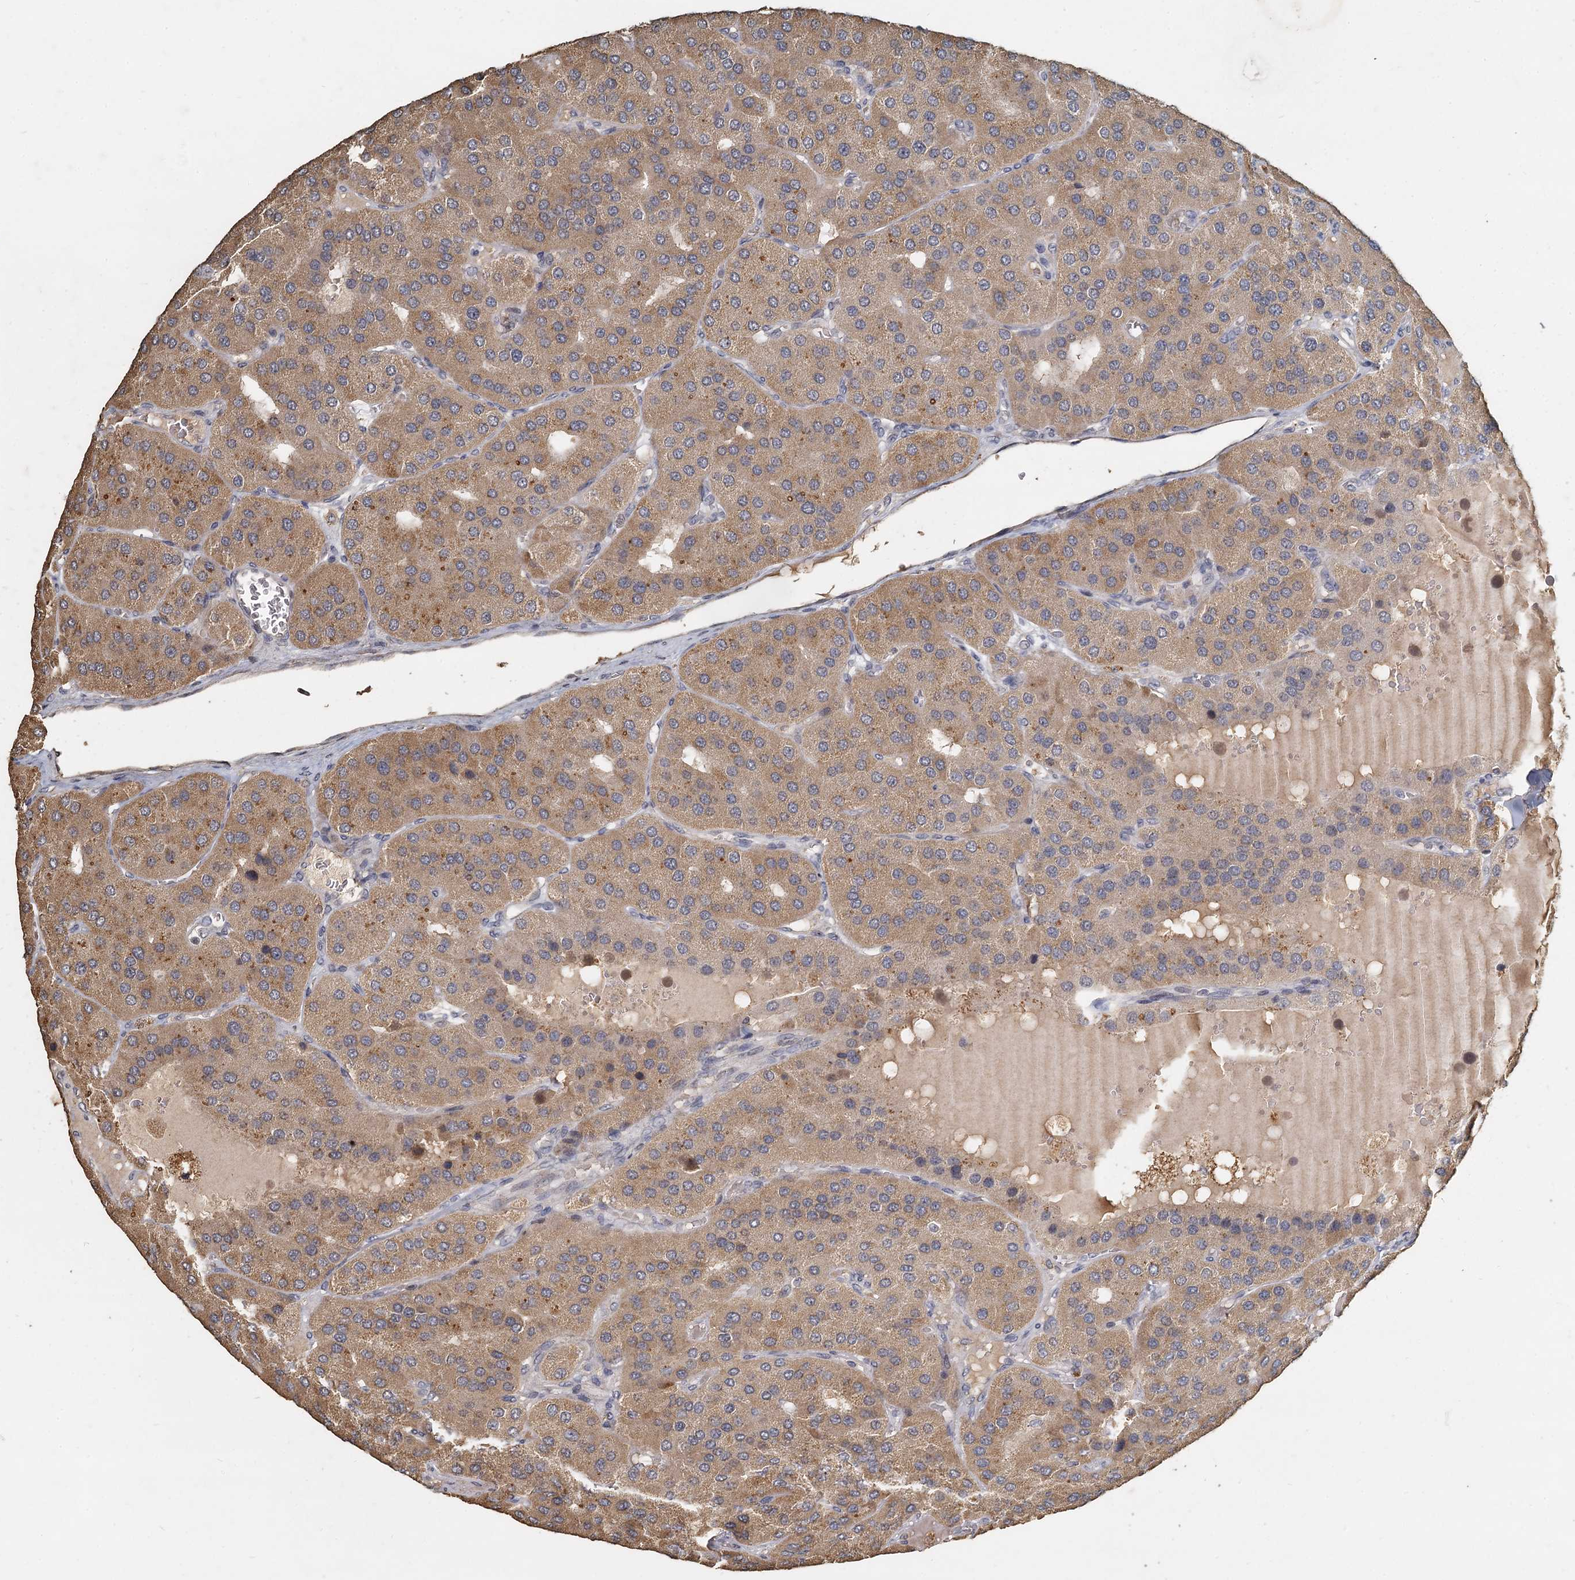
{"staining": {"intensity": "moderate", "quantity": ">75%", "location": "cytoplasmic/membranous"}, "tissue": "parathyroid gland", "cell_type": "Glandular cells", "image_type": "normal", "snomed": [{"axis": "morphology", "description": "Normal tissue, NOS"}, {"axis": "morphology", "description": "Adenoma, NOS"}, {"axis": "topography", "description": "Parathyroid gland"}], "caption": "Glandular cells show medium levels of moderate cytoplasmic/membranous positivity in approximately >75% of cells in normal parathyroid gland.", "gene": "CCDC61", "patient": {"sex": "female", "age": 86}}